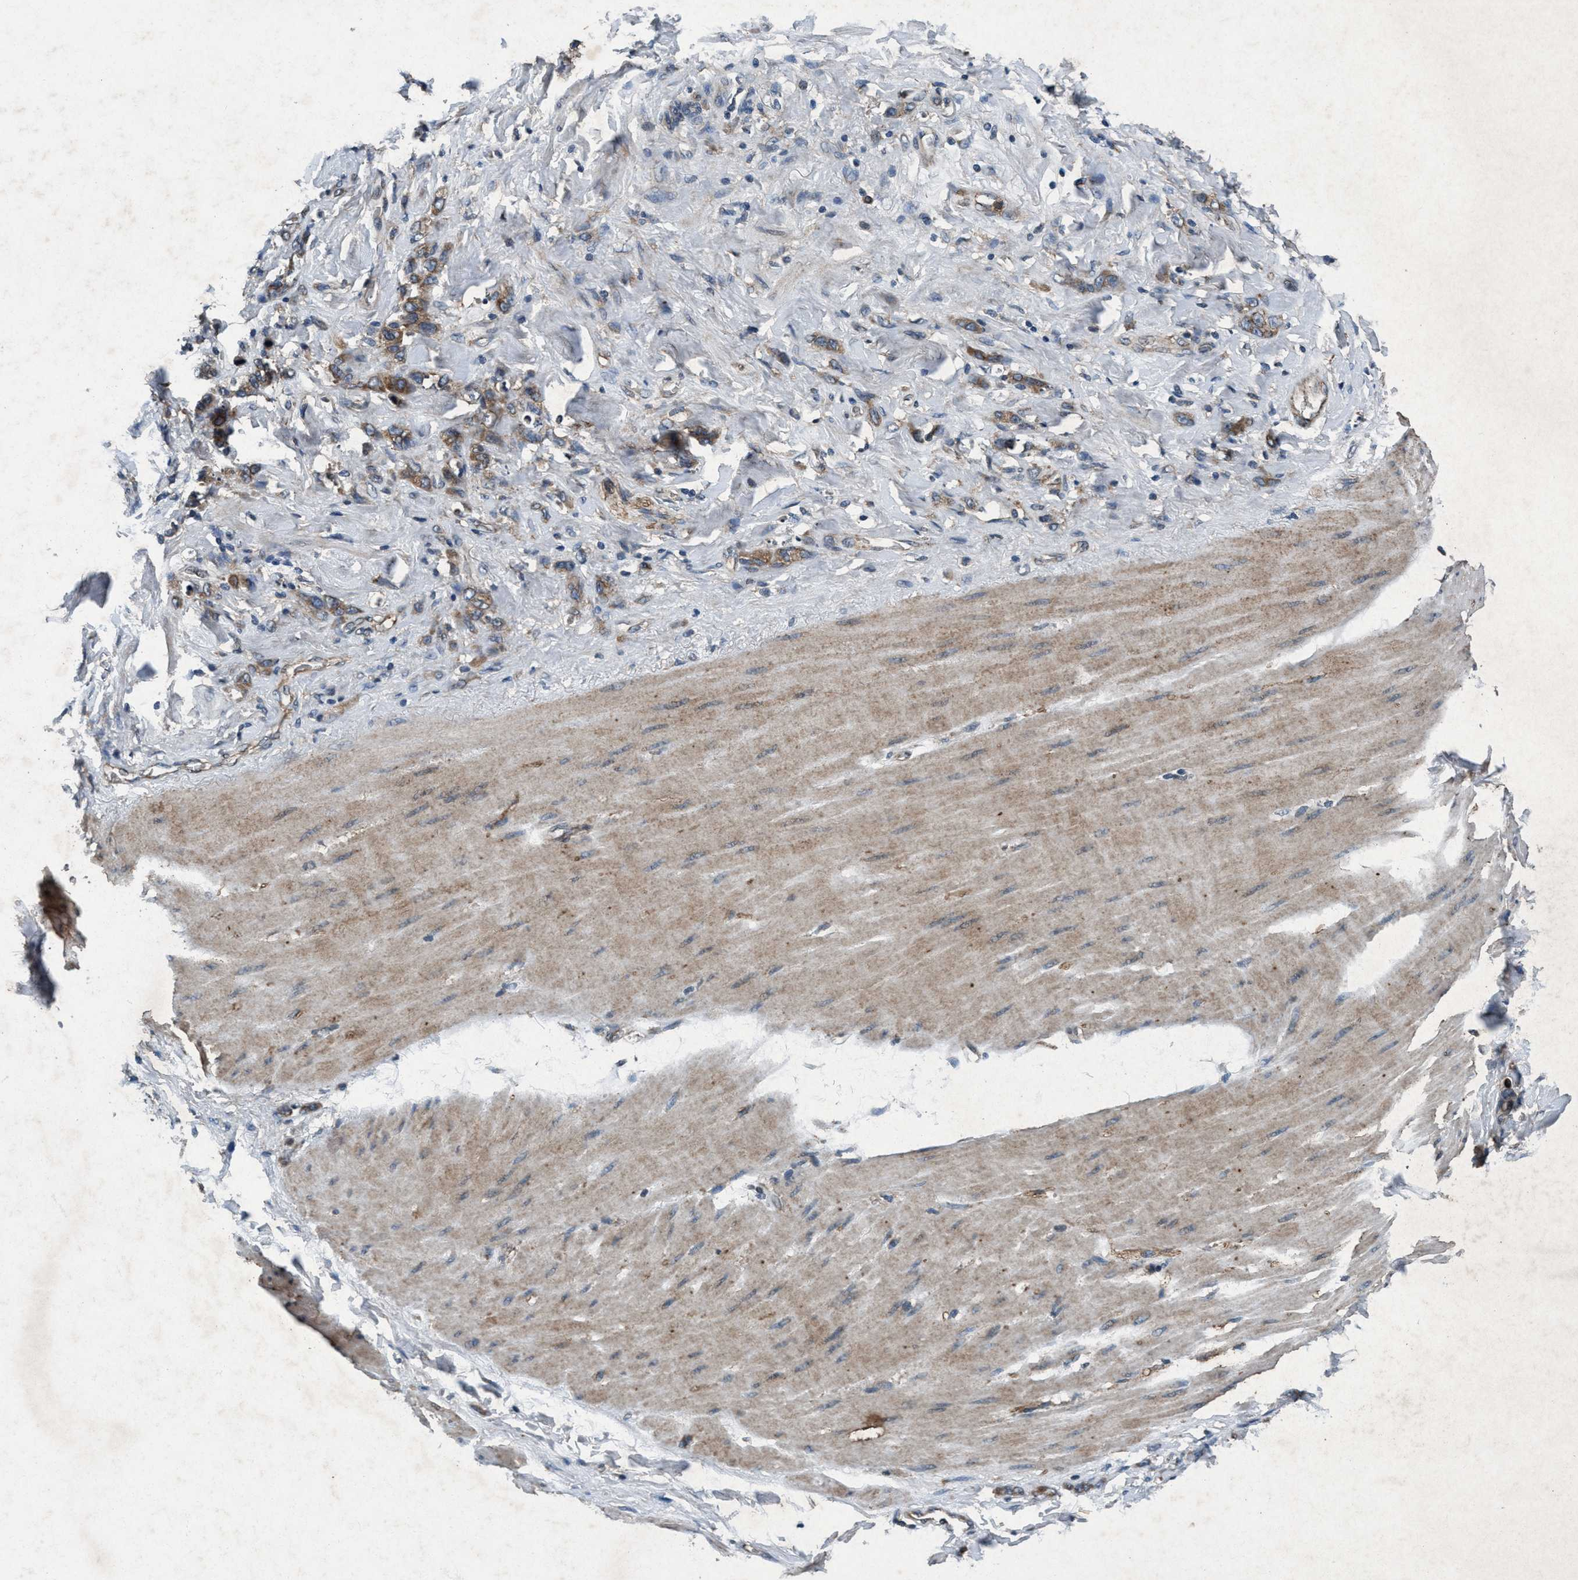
{"staining": {"intensity": "moderate", "quantity": ">75%", "location": "cytoplasmic/membranous"}, "tissue": "stomach cancer", "cell_type": "Tumor cells", "image_type": "cancer", "snomed": [{"axis": "morphology", "description": "Normal tissue, NOS"}, {"axis": "morphology", "description": "Adenocarcinoma, NOS"}, {"axis": "topography", "description": "Stomach"}], "caption": "Protein staining of stomach cancer (adenocarcinoma) tissue shows moderate cytoplasmic/membranous expression in about >75% of tumor cells. The staining was performed using DAB to visualize the protein expression in brown, while the nuclei were stained in blue with hematoxylin (Magnification: 20x).", "gene": "AKT1S1", "patient": {"sex": "male", "age": 82}}